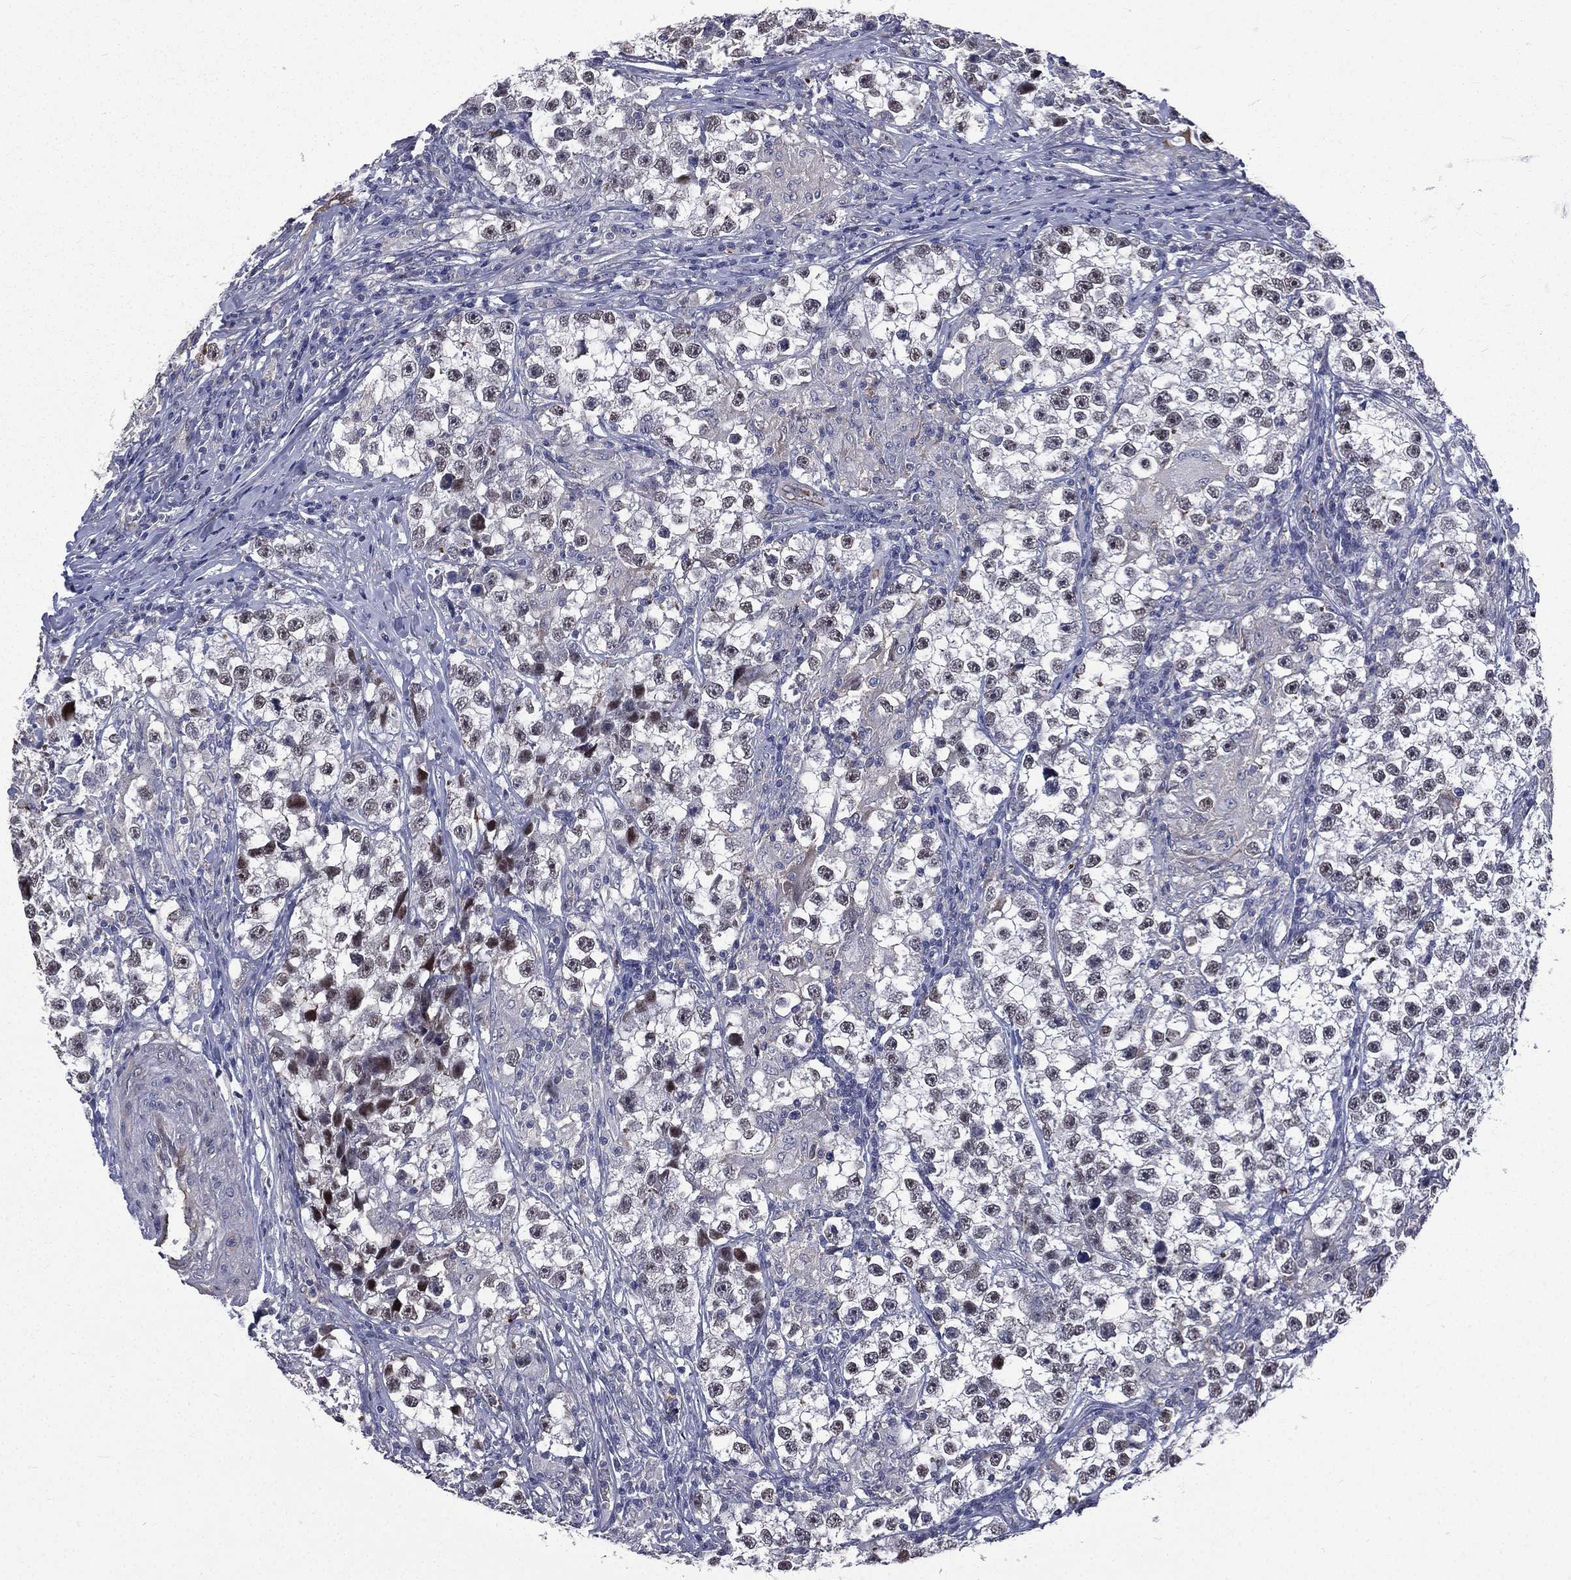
{"staining": {"intensity": "weak", "quantity": "<25%", "location": "nuclear"}, "tissue": "testis cancer", "cell_type": "Tumor cells", "image_type": "cancer", "snomed": [{"axis": "morphology", "description": "Seminoma, NOS"}, {"axis": "topography", "description": "Testis"}], "caption": "High magnification brightfield microscopy of testis seminoma stained with DAB (brown) and counterstained with hematoxylin (blue): tumor cells show no significant staining.", "gene": "FGG", "patient": {"sex": "male", "age": 46}}